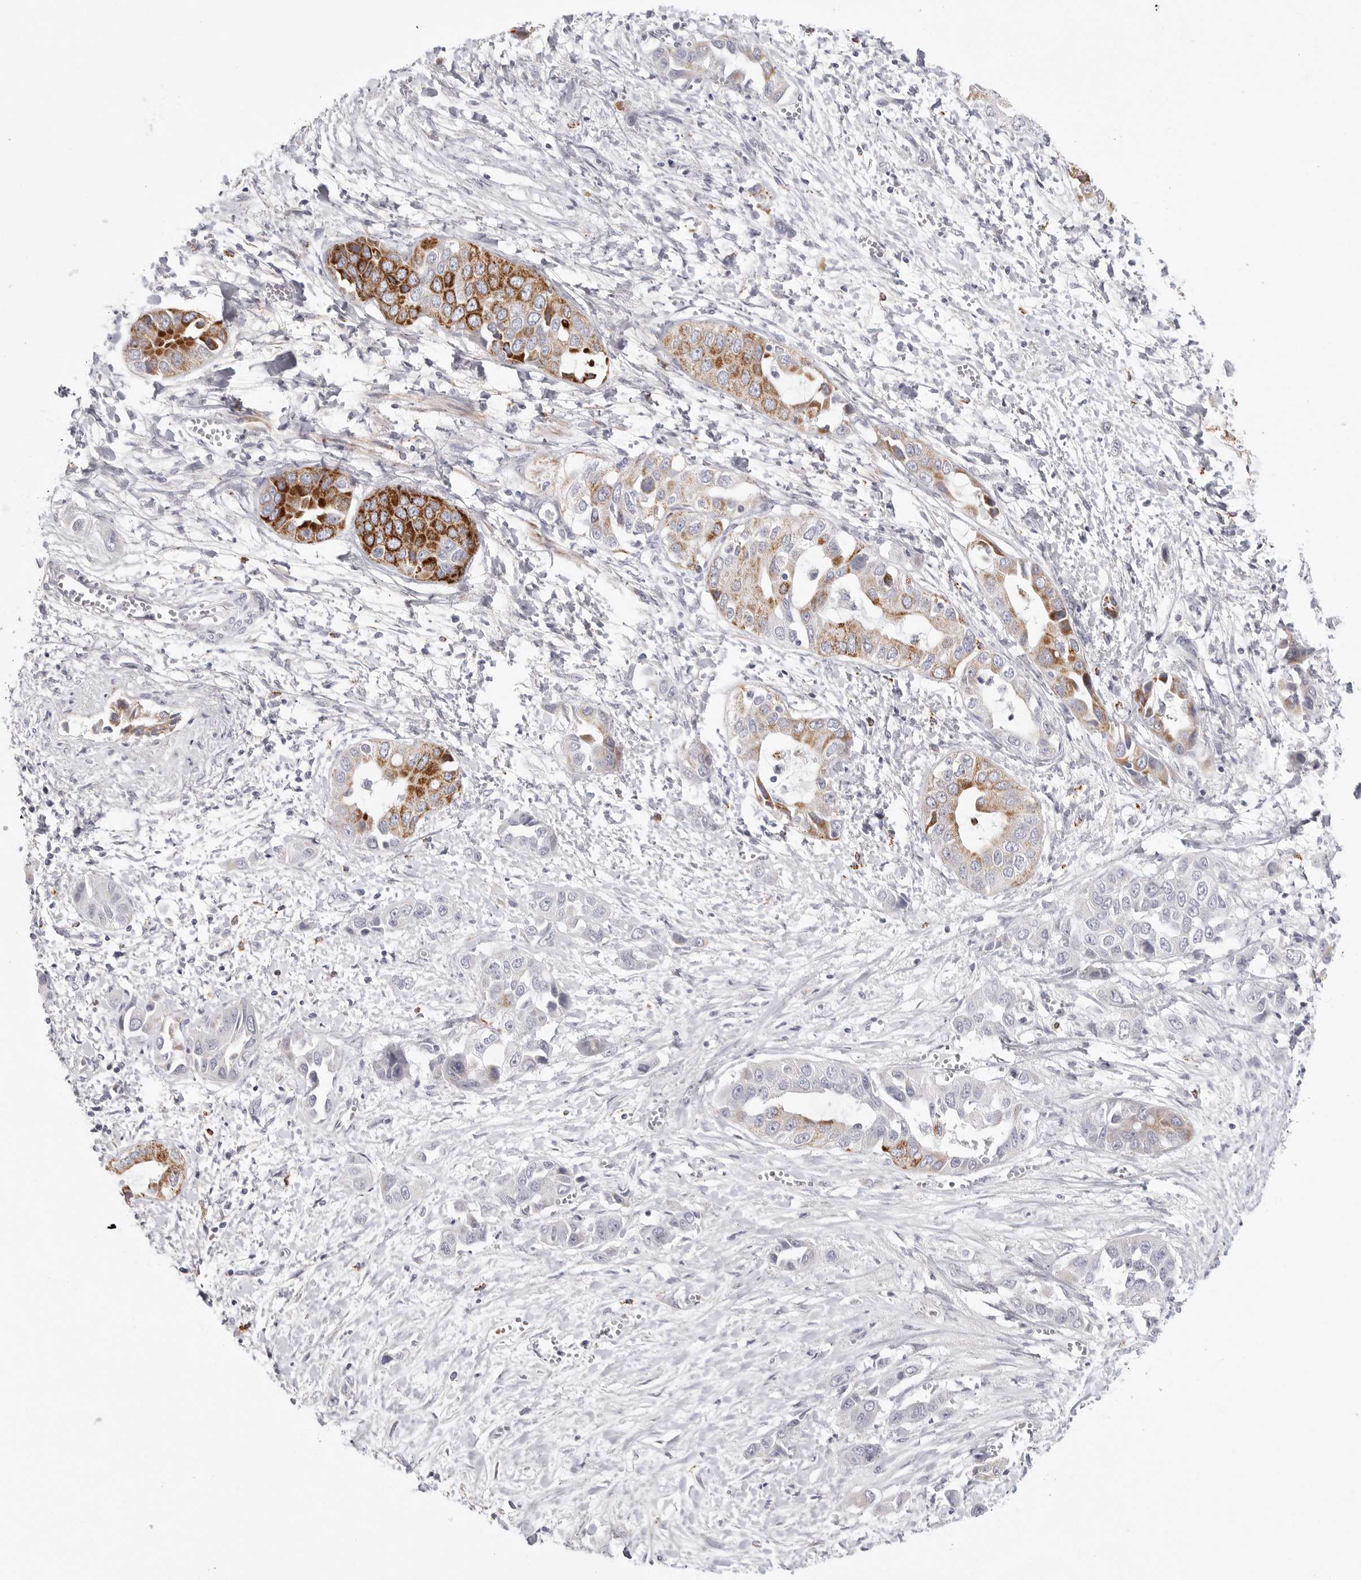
{"staining": {"intensity": "strong", "quantity": "25%-75%", "location": "cytoplasmic/membranous"}, "tissue": "liver cancer", "cell_type": "Tumor cells", "image_type": "cancer", "snomed": [{"axis": "morphology", "description": "Cholangiocarcinoma"}, {"axis": "topography", "description": "Liver"}], "caption": "Strong cytoplasmic/membranous expression is identified in approximately 25%-75% of tumor cells in liver cholangiocarcinoma. (IHC, brightfield microscopy, high magnification).", "gene": "ELP3", "patient": {"sex": "female", "age": 52}}